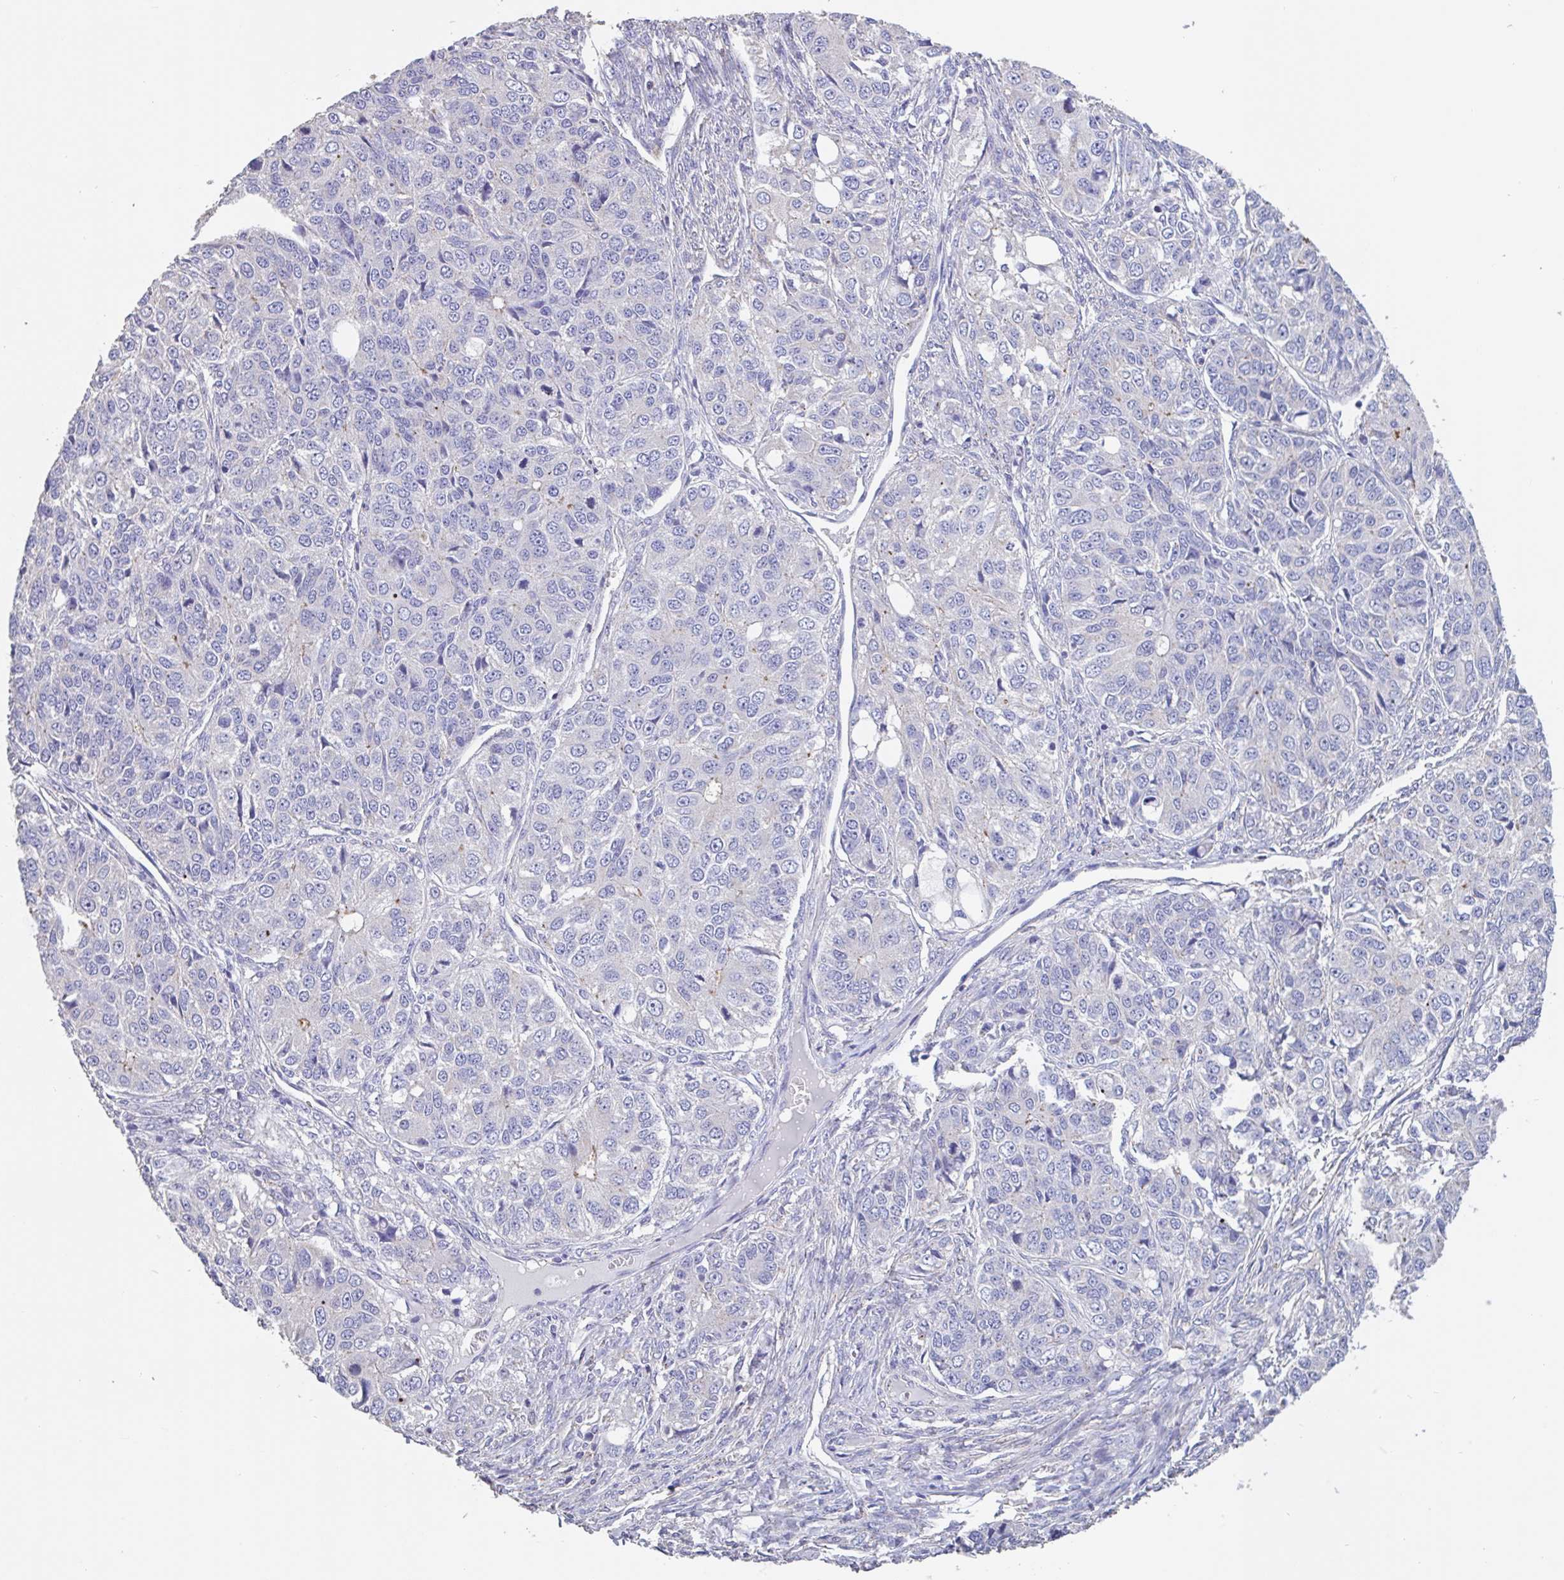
{"staining": {"intensity": "negative", "quantity": "none", "location": "none"}, "tissue": "ovarian cancer", "cell_type": "Tumor cells", "image_type": "cancer", "snomed": [{"axis": "morphology", "description": "Carcinoma, endometroid"}, {"axis": "topography", "description": "Ovary"}], "caption": "High power microscopy histopathology image of an immunohistochemistry histopathology image of endometroid carcinoma (ovarian), revealing no significant staining in tumor cells.", "gene": "CHMP5", "patient": {"sex": "female", "age": 51}}